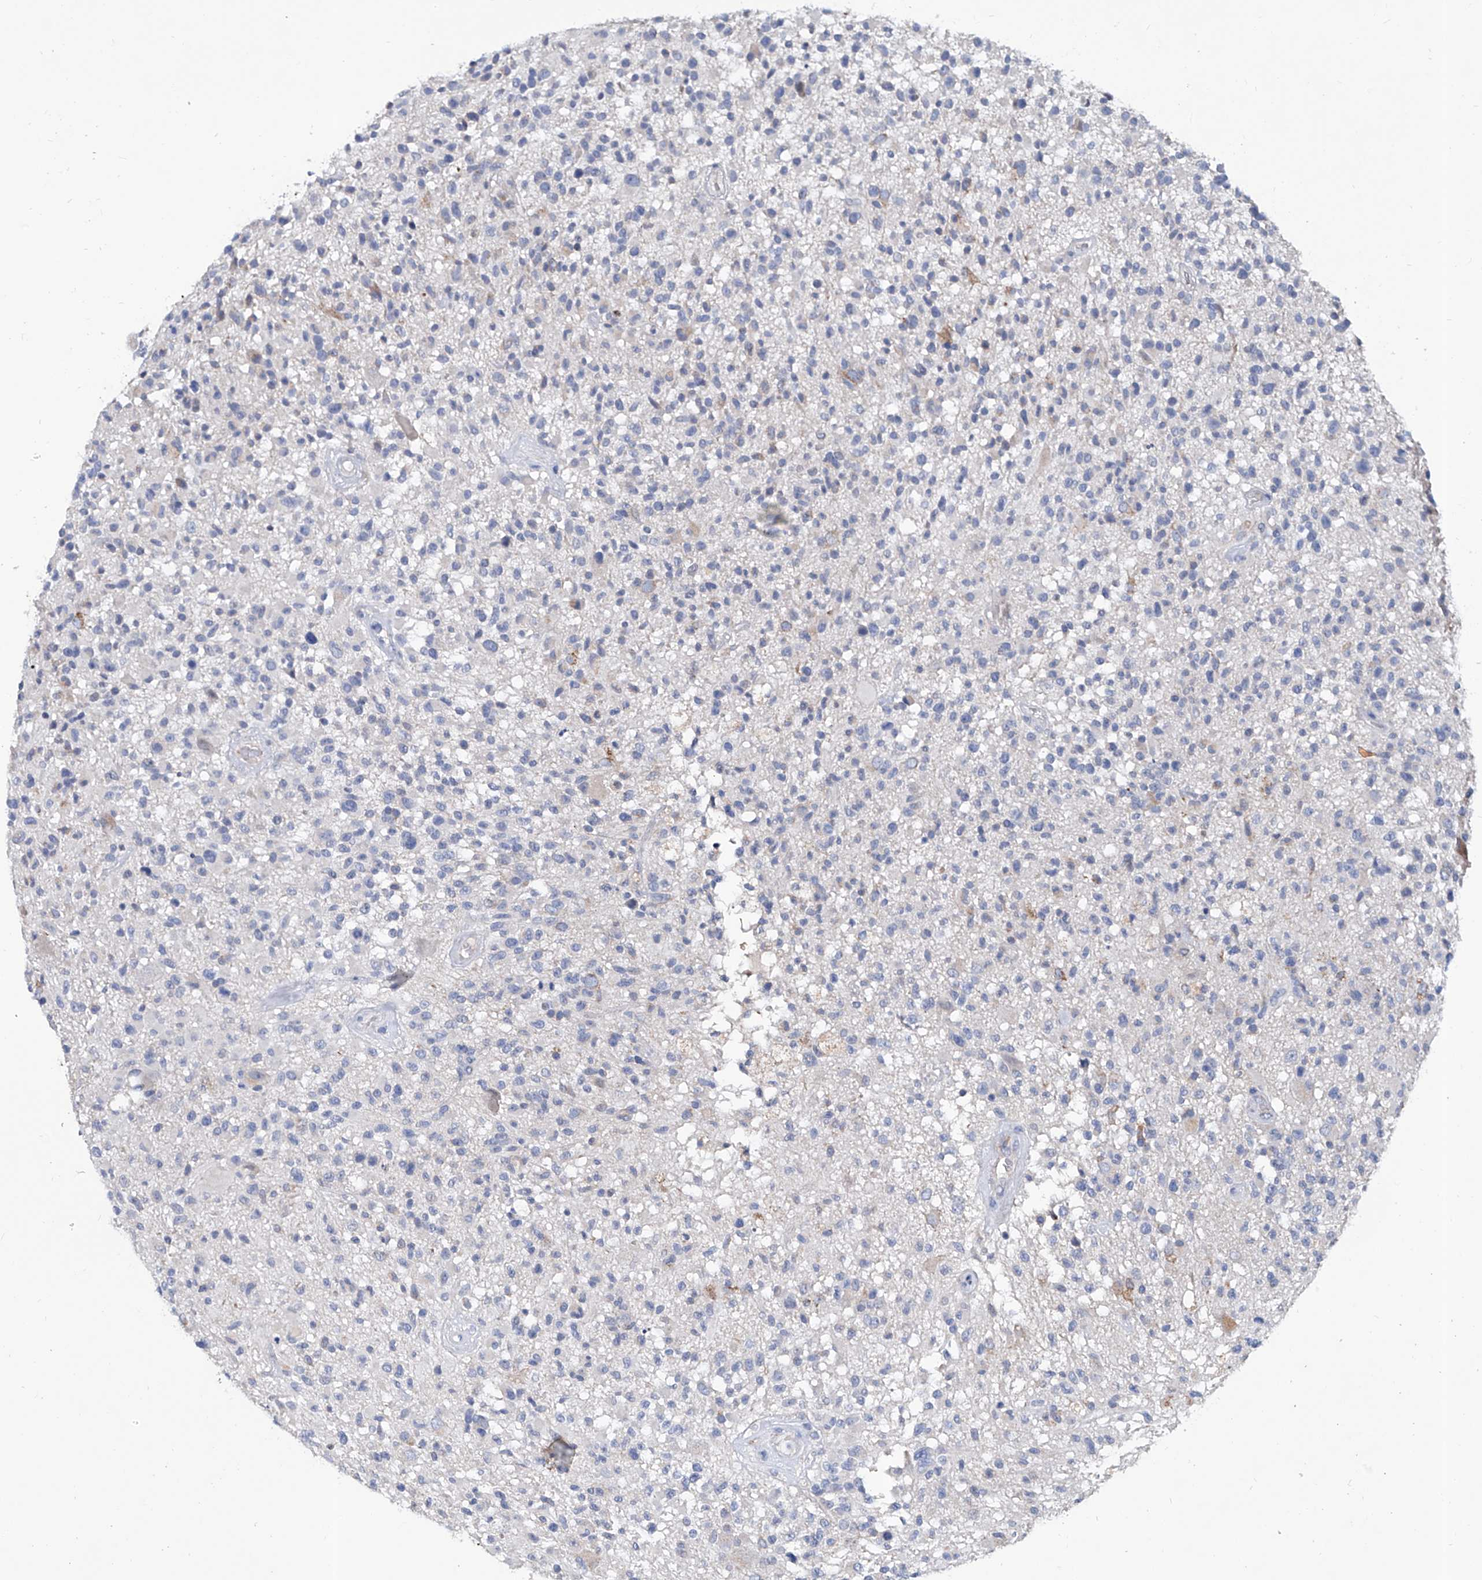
{"staining": {"intensity": "negative", "quantity": "none", "location": "none"}, "tissue": "glioma", "cell_type": "Tumor cells", "image_type": "cancer", "snomed": [{"axis": "morphology", "description": "Glioma, malignant, High grade"}, {"axis": "morphology", "description": "Glioblastoma, NOS"}, {"axis": "topography", "description": "Brain"}], "caption": "This is an immunohistochemistry (IHC) micrograph of human glioblastoma. There is no expression in tumor cells.", "gene": "KLHL17", "patient": {"sex": "male", "age": 60}}